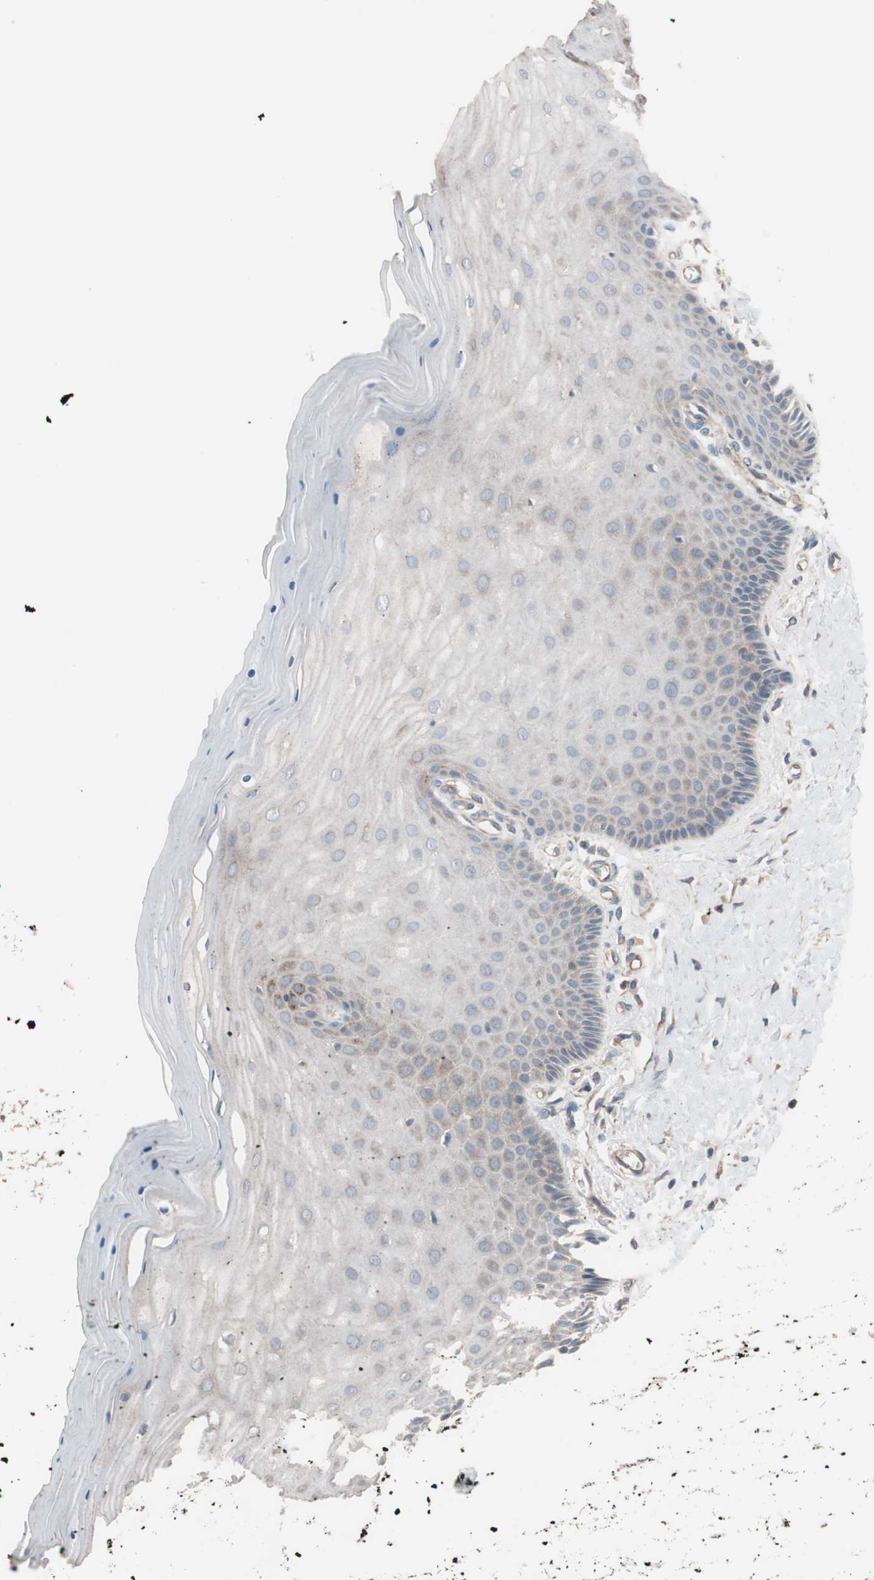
{"staining": {"intensity": "moderate", "quantity": ">75%", "location": "cytoplasmic/membranous"}, "tissue": "cervix", "cell_type": "Glandular cells", "image_type": "normal", "snomed": [{"axis": "morphology", "description": "Normal tissue, NOS"}, {"axis": "topography", "description": "Cervix"}], "caption": "The micrograph reveals immunohistochemical staining of unremarkable cervix. There is moderate cytoplasmic/membranous positivity is seen in approximately >75% of glandular cells.", "gene": "SDC4", "patient": {"sex": "female", "age": 55}}